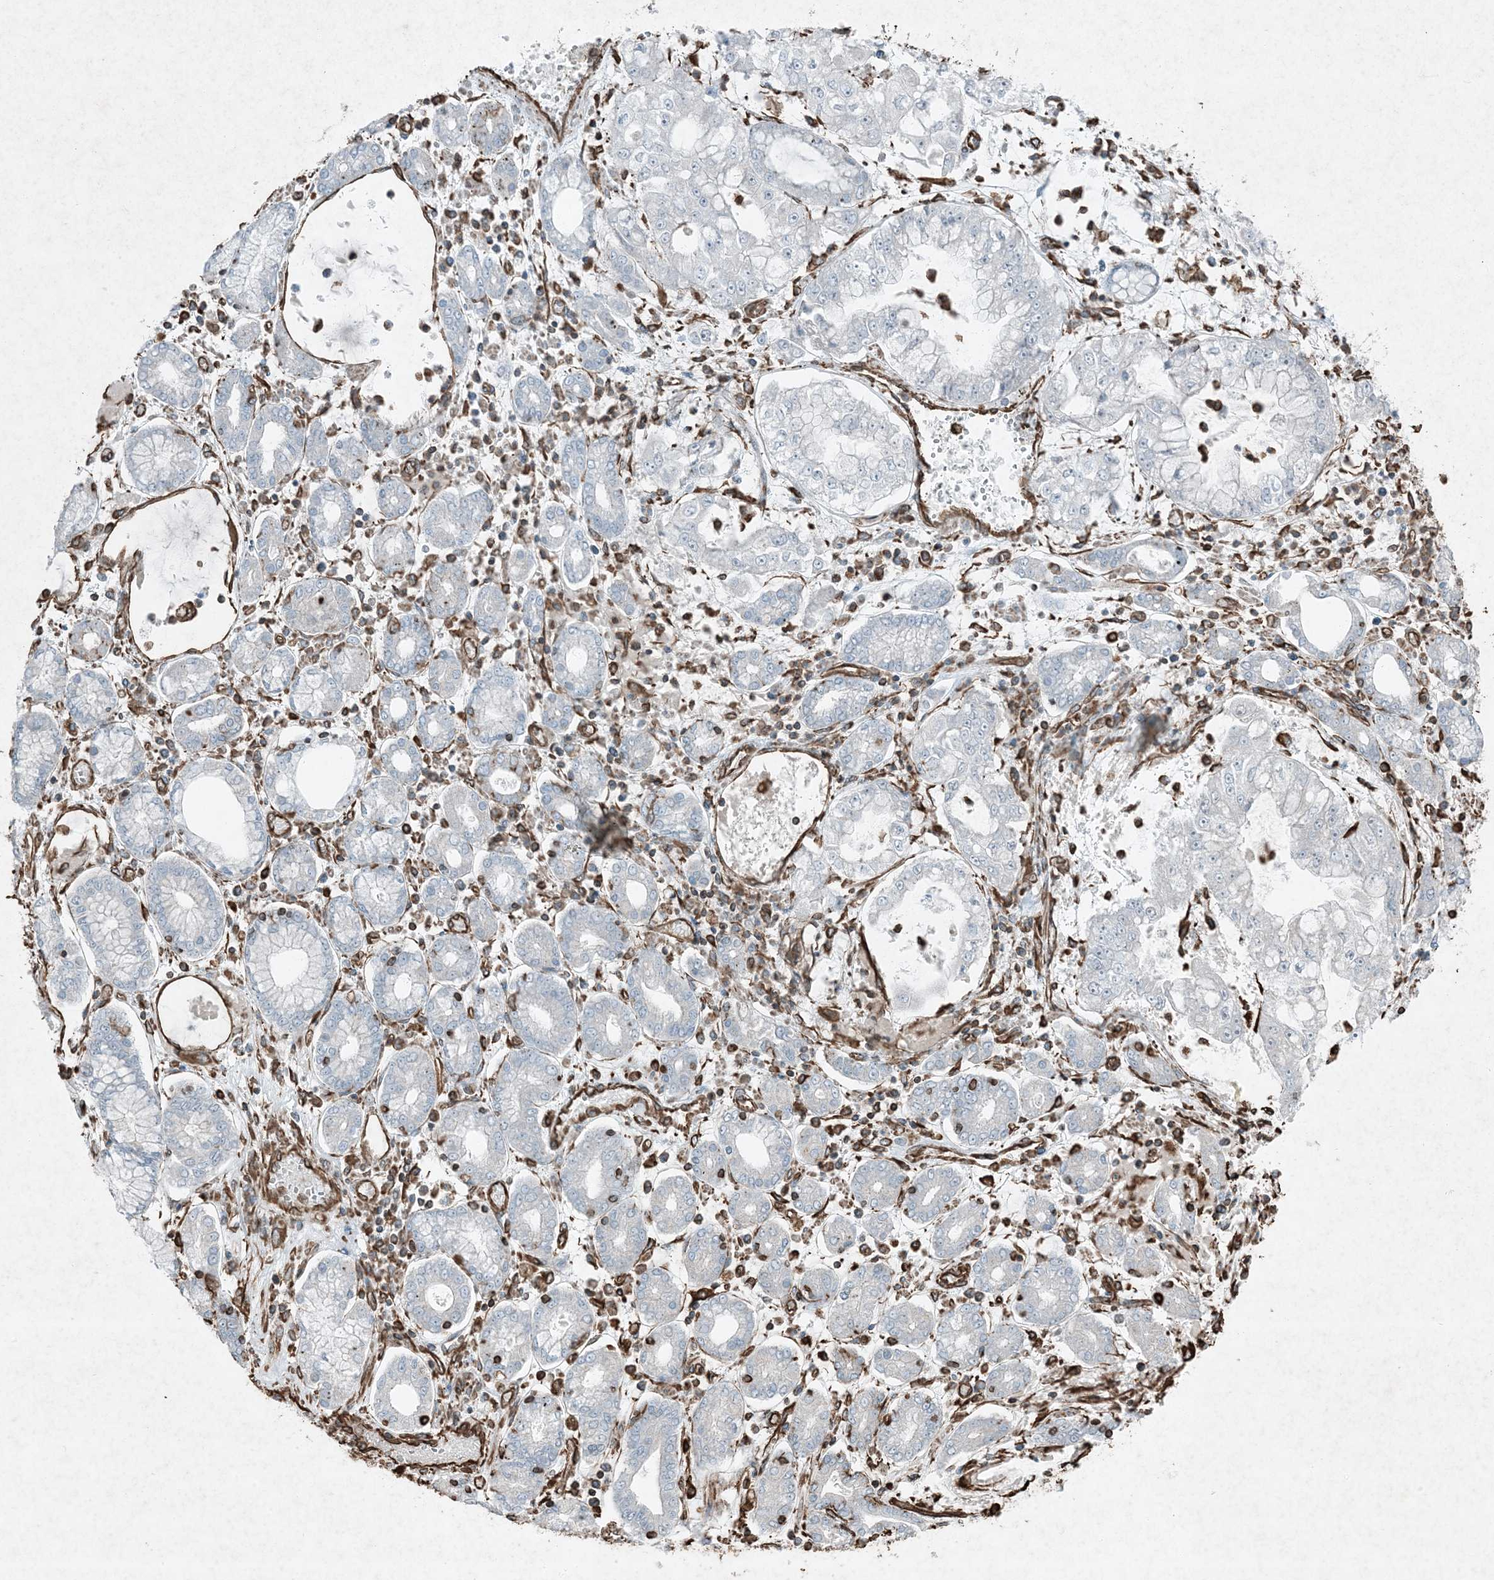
{"staining": {"intensity": "negative", "quantity": "none", "location": "none"}, "tissue": "stomach cancer", "cell_type": "Tumor cells", "image_type": "cancer", "snomed": [{"axis": "morphology", "description": "Adenocarcinoma, NOS"}, {"axis": "topography", "description": "Stomach"}], "caption": "Immunohistochemistry image of human stomach cancer (adenocarcinoma) stained for a protein (brown), which demonstrates no expression in tumor cells.", "gene": "RYK", "patient": {"sex": "male", "age": 76}}